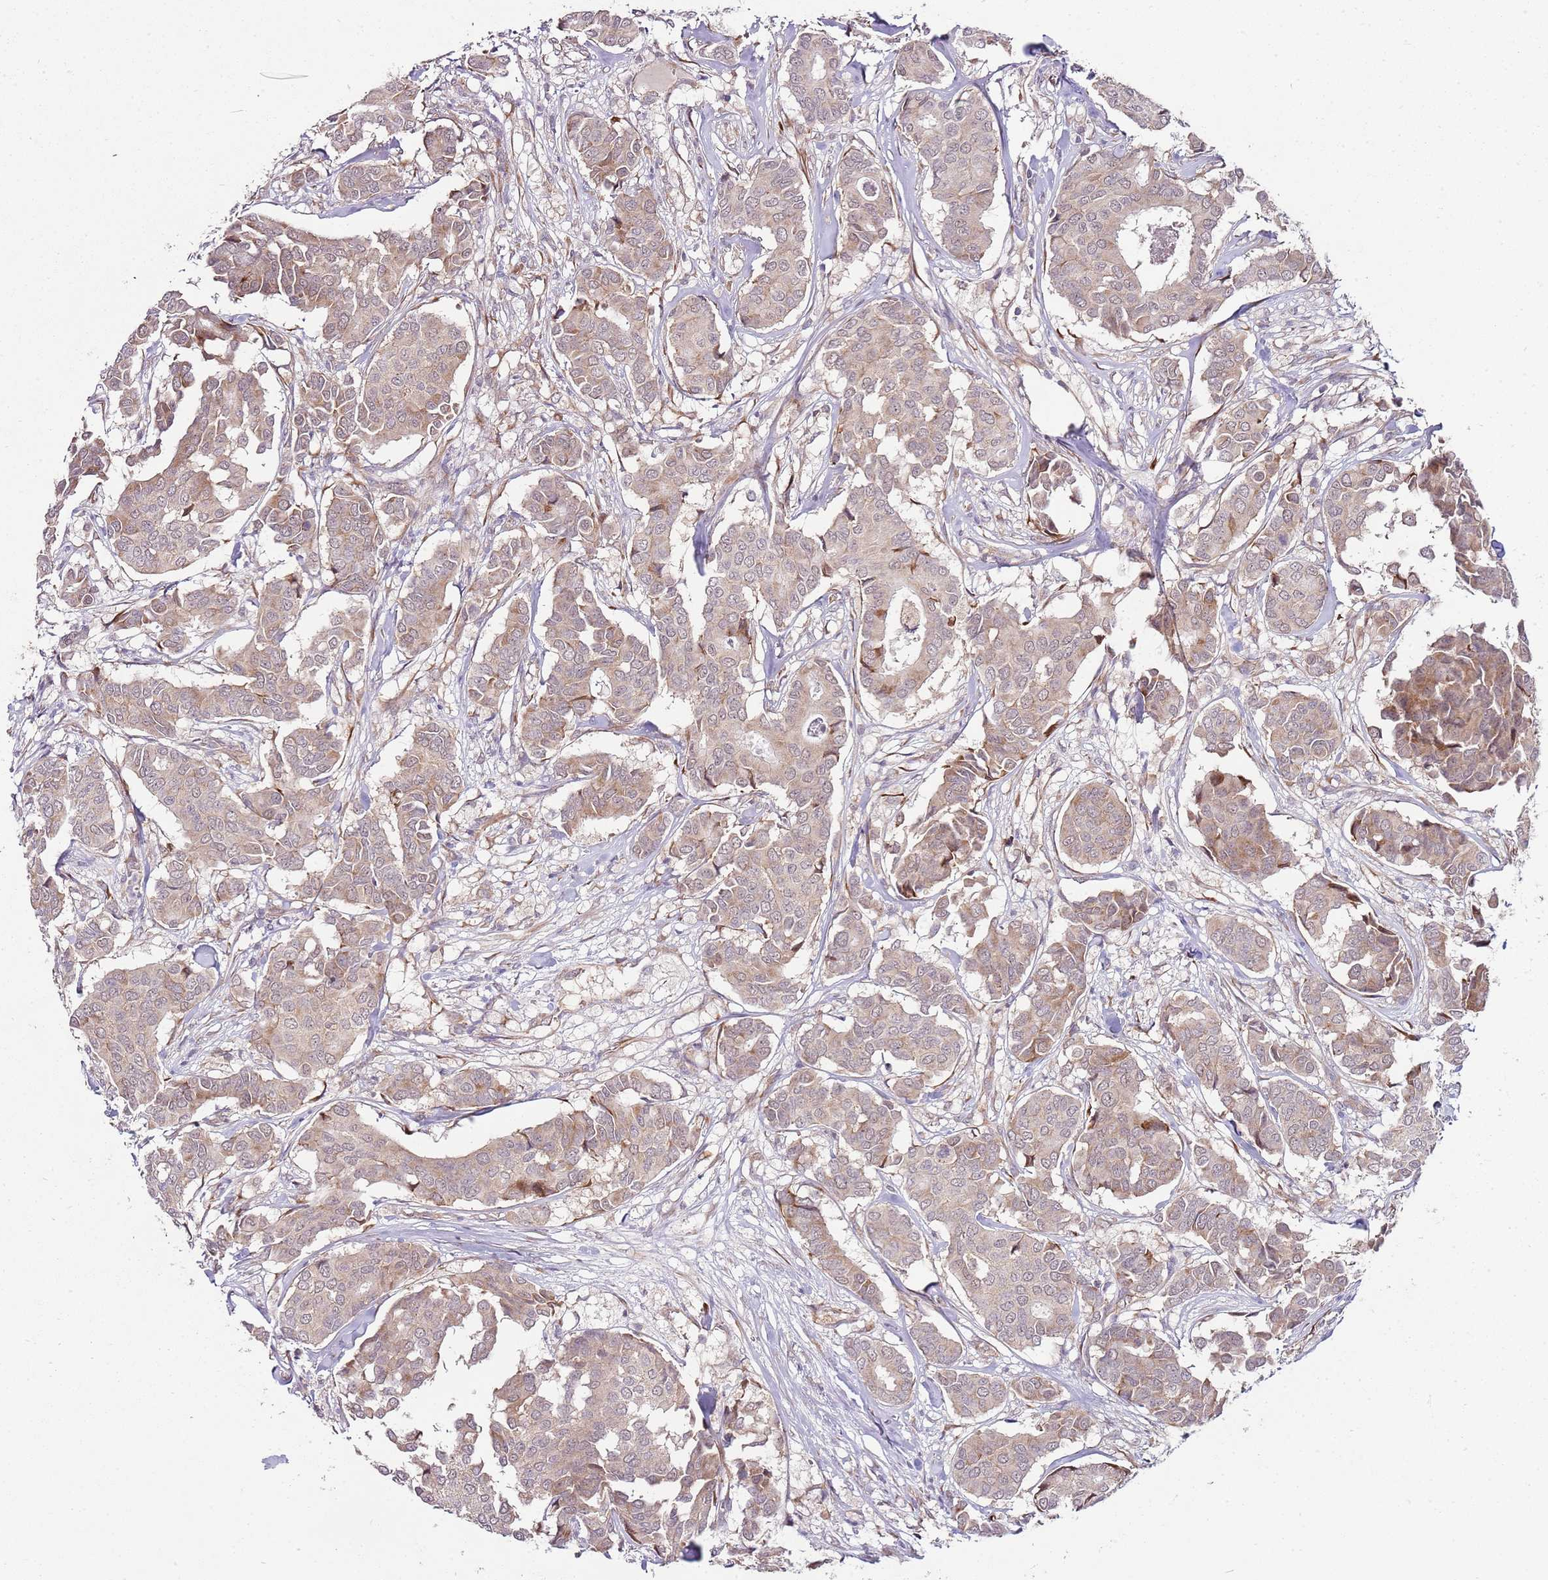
{"staining": {"intensity": "weak", "quantity": "<25%", "location": "cytoplasmic/membranous"}, "tissue": "breast cancer", "cell_type": "Tumor cells", "image_type": "cancer", "snomed": [{"axis": "morphology", "description": "Duct carcinoma"}, {"axis": "topography", "description": "Breast"}], "caption": "Immunohistochemical staining of breast cancer (invasive ductal carcinoma) demonstrates no significant staining in tumor cells. Brightfield microscopy of IHC stained with DAB (brown) and hematoxylin (blue), captured at high magnification.", "gene": "FBXL22", "patient": {"sex": "female", "age": 75}}